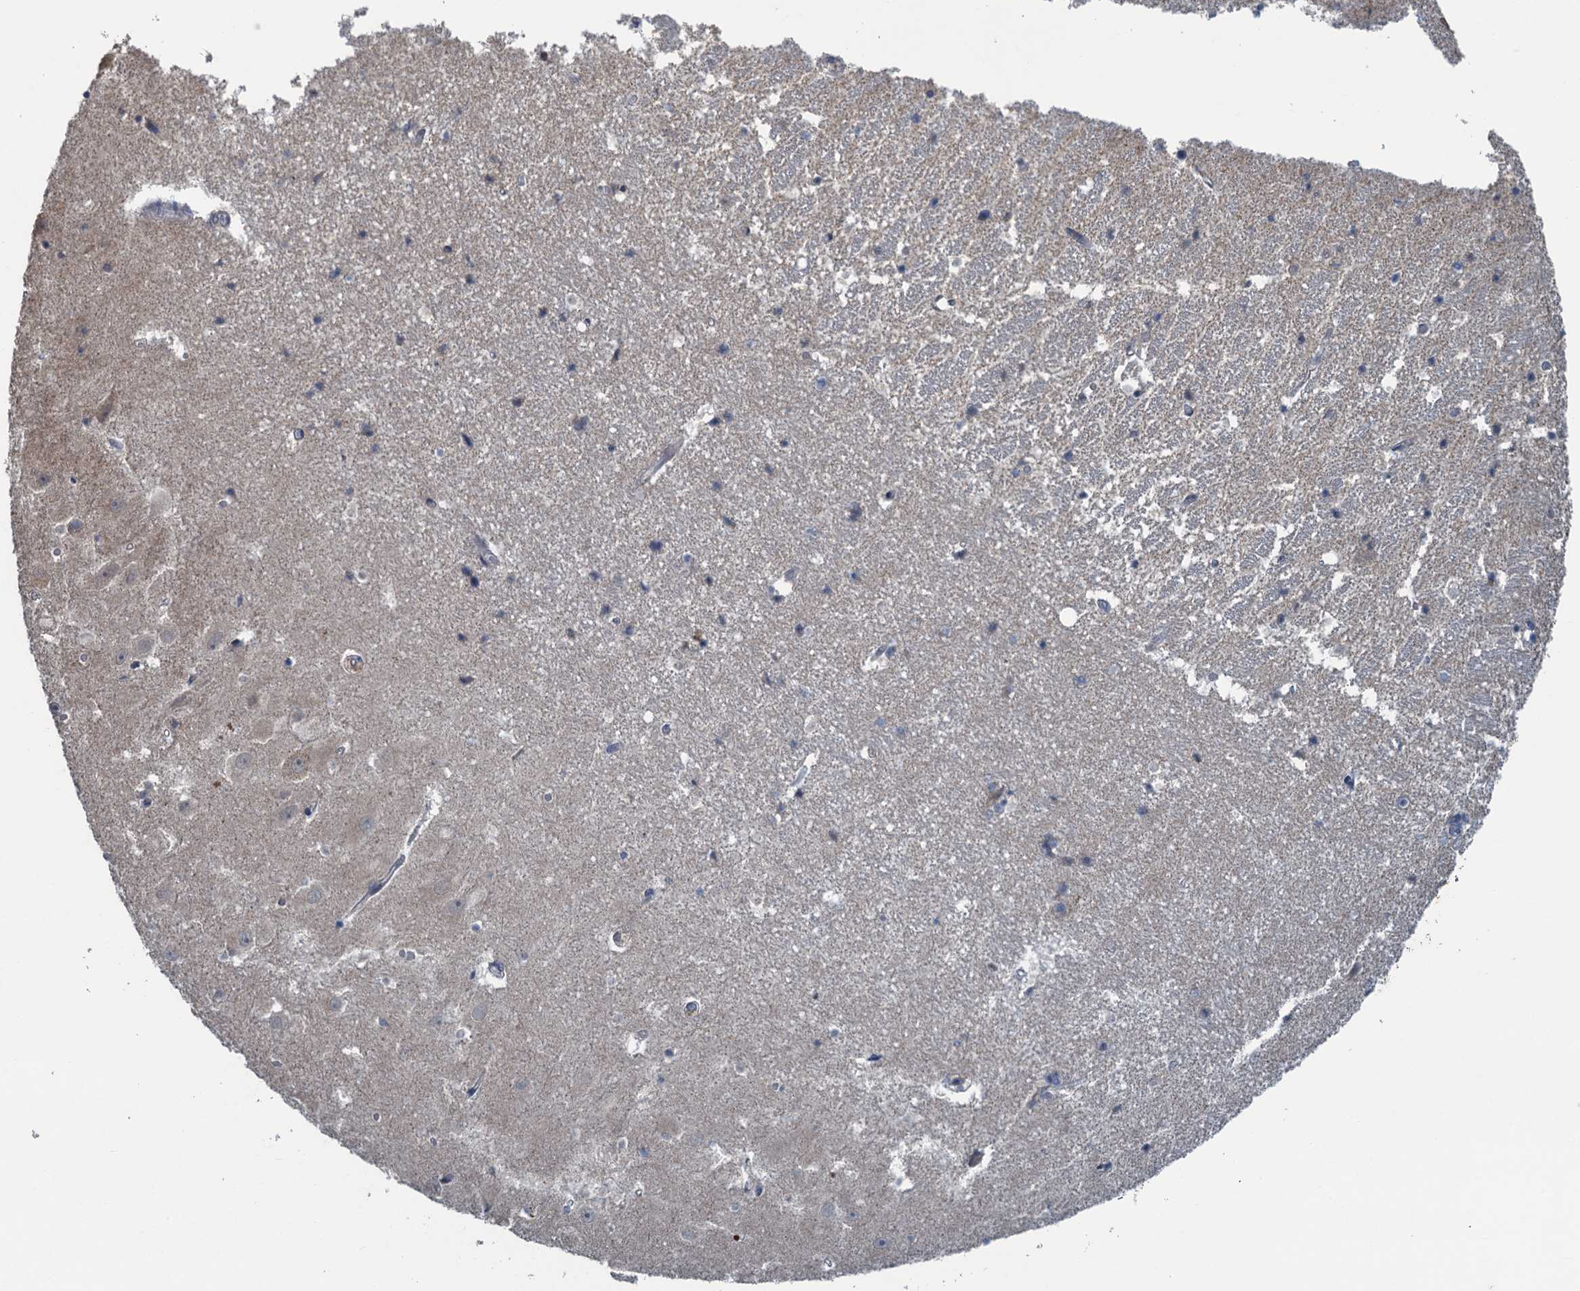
{"staining": {"intensity": "negative", "quantity": "none", "location": "none"}, "tissue": "hippocampus", "cell_type": "Glial cells", "image_type": "normal", "snomed": [{"axis": "morphology", "description": "Normal tissue, NOS"}, {"axis": "topography", "description": "Hippocampus"}], "caption": "Immunohistochemistry (IHC) of normal hippocampus reveals no positivity in glial cells. Brightfield microscopy of IHC stained with DAB (3,3'-diaminobenzidine) (brown) and hematoxylin (blue), captured at high magnification.", "gene": "TEX35", "patient": {"sex": "female", "age": 52}}